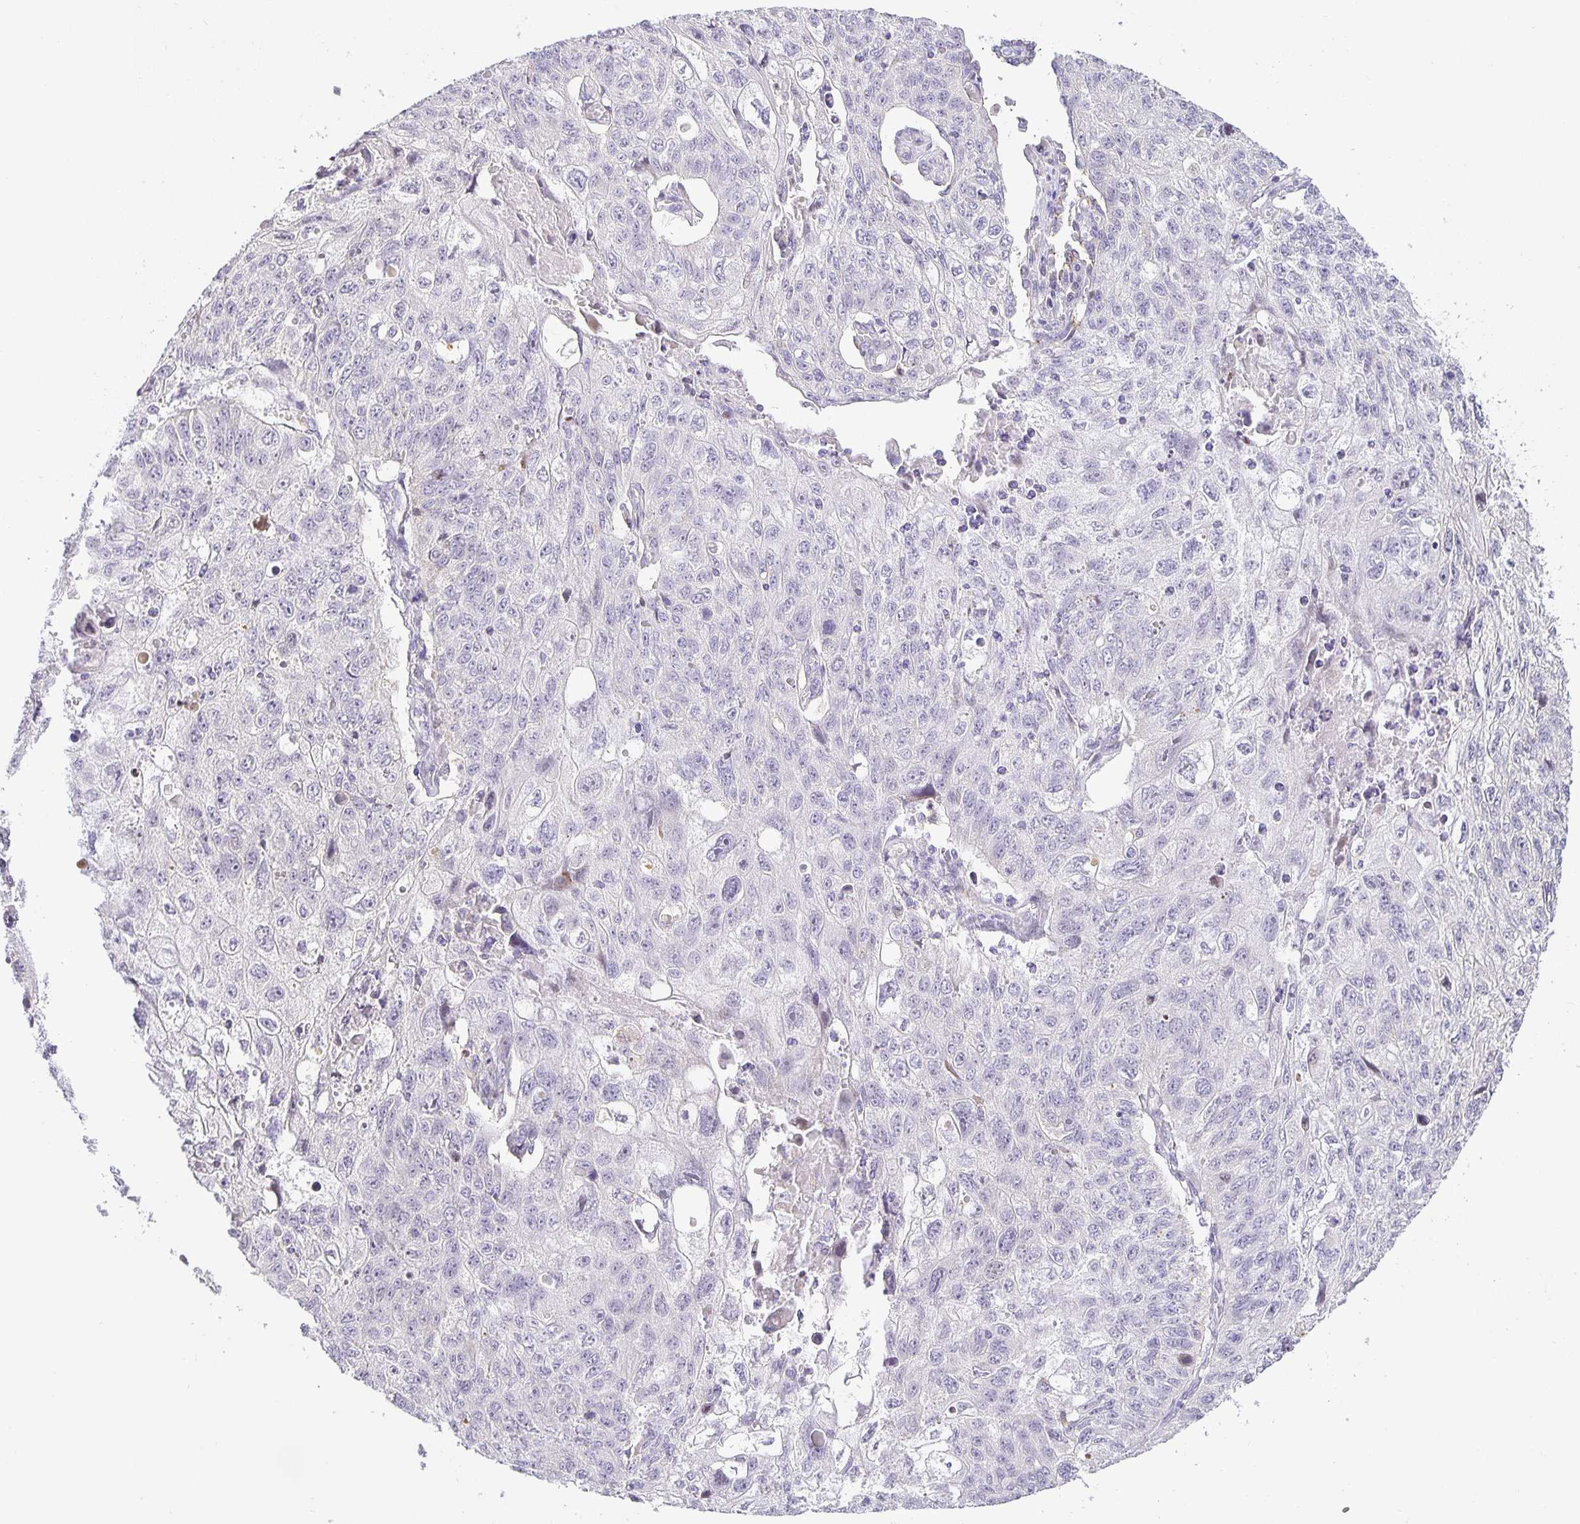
{"staining": {"intensity": "negative", "quantity": "none", "location": "none"}, "tissue": "lung cancer", "cell_type": "Tumor cells", "image_type": "cancer", "snomed": [{"axis": "morphology", "description": "Normal morphology"}, {"axis": "morphology", "description": "Aneuploidy"}, {"axis": "morphology", "description": "Squamous cell carcinoma, NOS"}, {"axis": "topography", "description": "Lymph node"}, {"axis": "topography", "description": "Lung"}], "caption": "This is an immunohistochemistry (IHC) photomicrograph of human lung cancer. There is no staining in tumor cells.", "gene": "TJP3", "patient": {"sex": "female", "age": 76}}